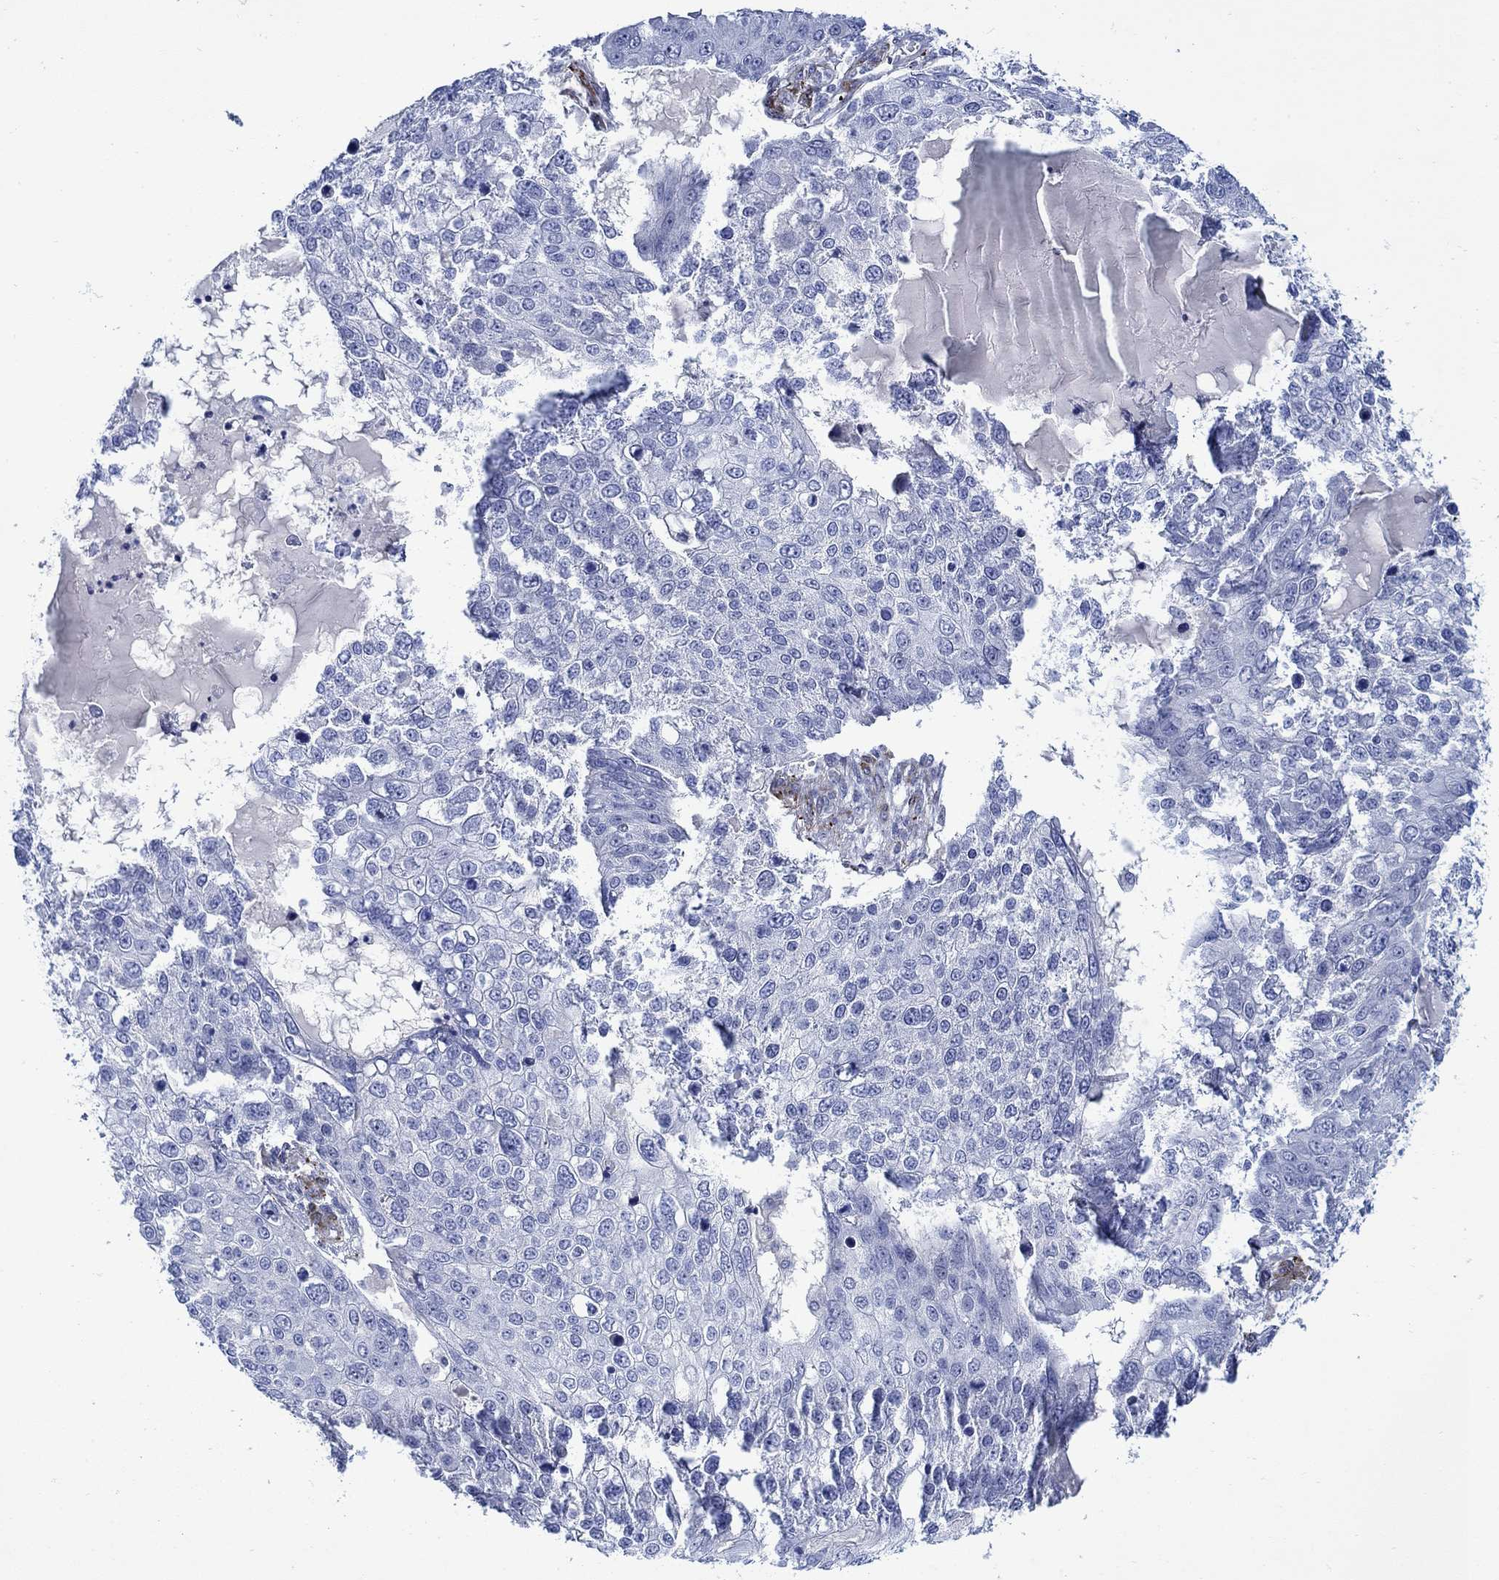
{"staining": {"intensity": "negative", "quantity": "none", "location": "none"}, "tissue": "skin cancer", "cell_type": "Tumor cells", "image_type": "cancer", "snomed": [{"axis": "morphology", "description": "Squamous cell carcinoma, NOS"}, {"axis": "topography", "description": "Skin"}], "caption": "Immunohistochemistry of skin squamous cell carcinoma reveals no expression in tumor cells.", "gene": "KSR2", "patient": {"sex": "male", "age": 71}}